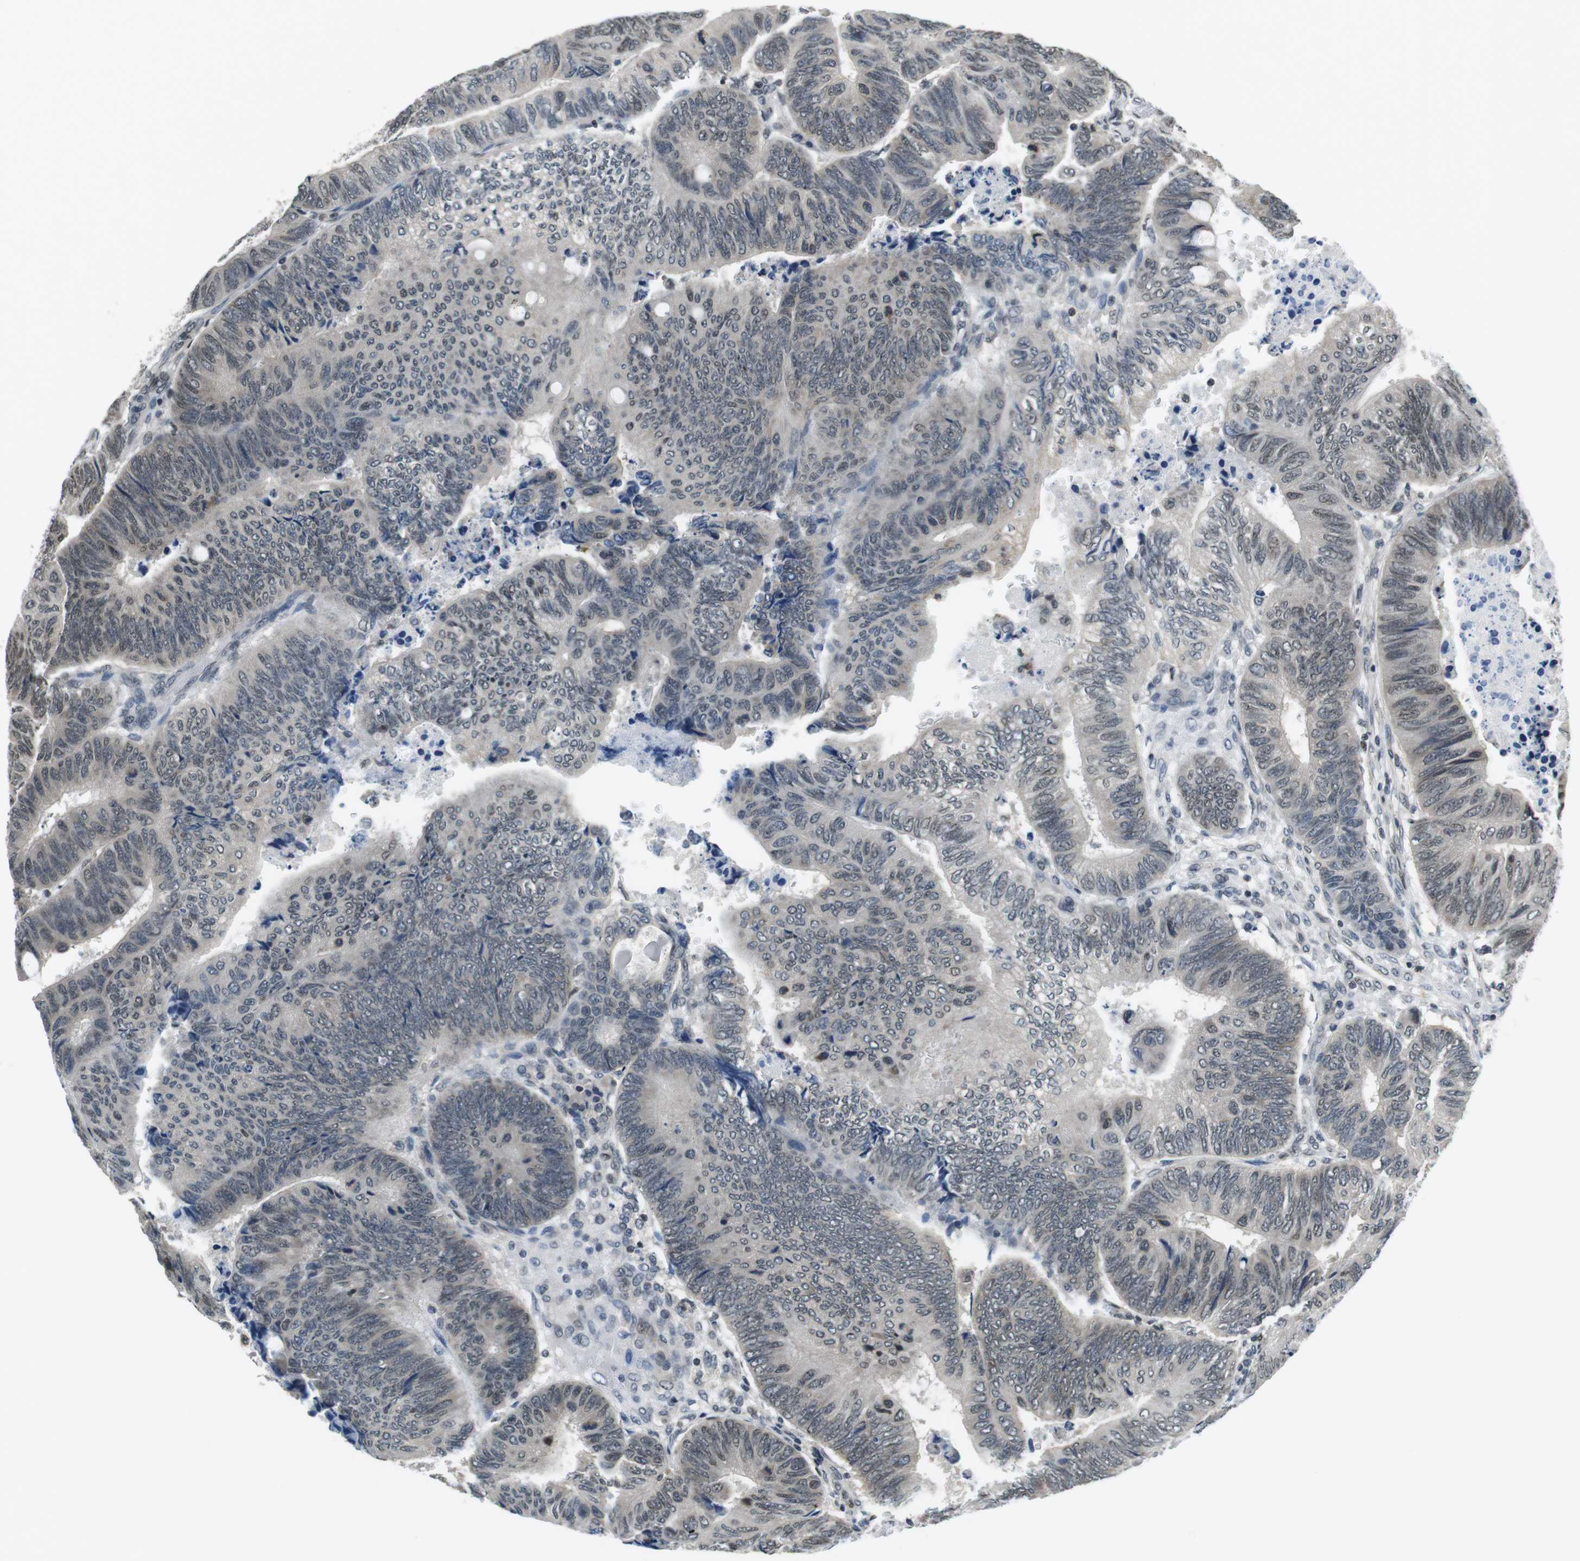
{"staining": {"intensity": "negative", "quantity": "none", "location": "none"}, "tissue": "colorectal cancer", "cell_type": "Tumor cells", "image_type": "cancer", "snomed": [{"axis": "morphology", "description": "Normal tissue, NOS"}, {"axis": "morphology", "description": "Adenocarcinoma, NOS"}, {"axis": "topography", "description": "Rectum"}, {"axis": "topography", "description": "Peripheral nerve tissue"}], "caption": "A micrograph of adenocarcinoma (colorectal) stained for a protein exhibits no brown staining in tumor cells. (Stains: DAB immunohistochemistry with hematoxylin counter stain, Microscopy: brightfield microscopy at high magnification).", "gene": "NEK4", "patient": {"sex": "male", "age": 92}}